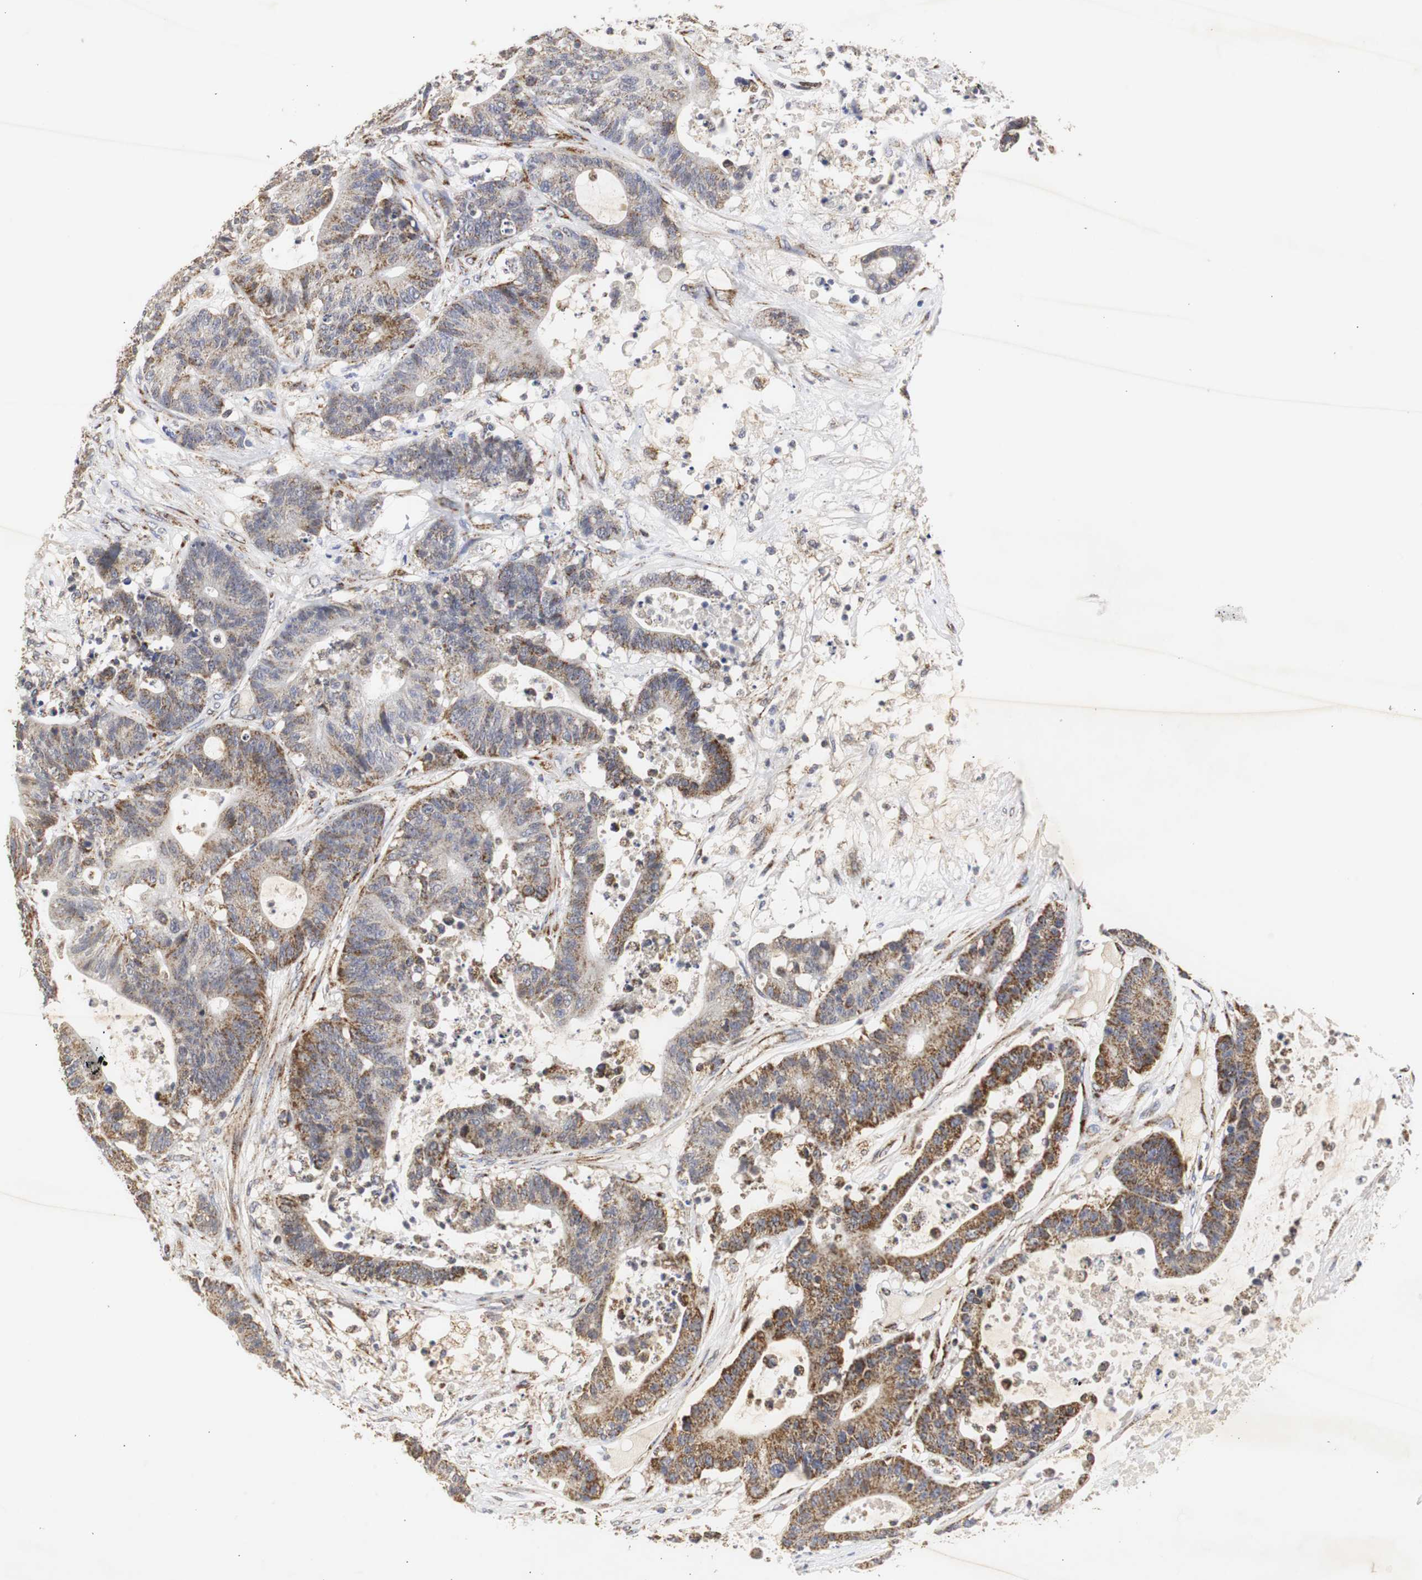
{"staining": {"intensity": "moderate", "quantity": ">75%", "location": "cytoplasmic/membranous"}, "tissue": "colorectal cancer", "cell_type": "Tumor cells", "image_type": "cancer", "snomed": [{"axis": "morphology", "description": "Adenocarcinoma, NOS"}, {"axis": "topography", "description": "Colon"}], "caption": "Immunohistochemical staining of human colorectal adenocarcinoma demonstrates moderate cytoplasmic/membranous protein positivity in approximately >75% of tumor cells. The protein is shown in brown color, while the nuclei are stained blue.", "gene": "HSD17B10", "patient": {"sex": "female", "age": 84}}